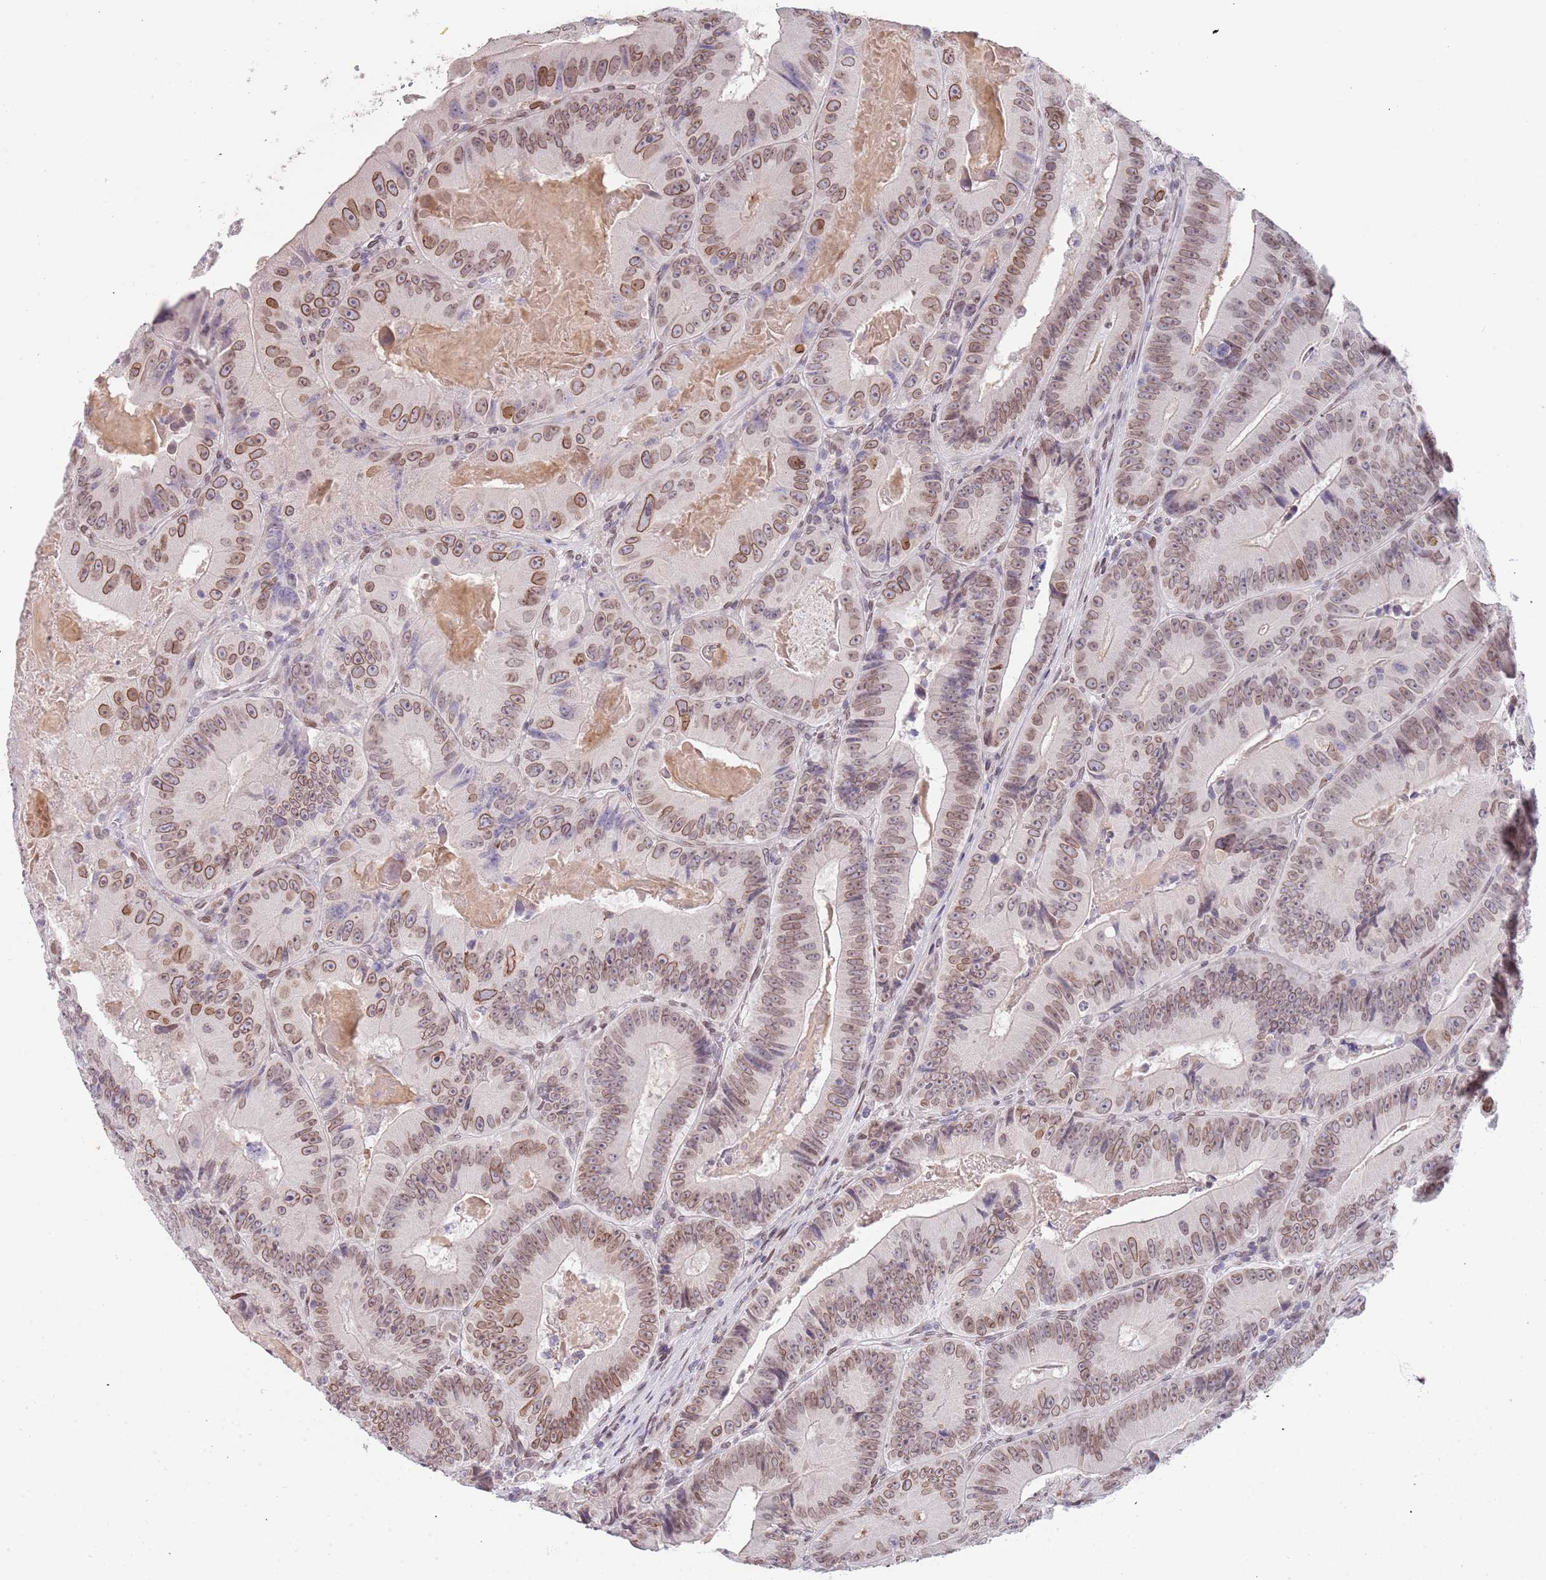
{"staining": {"intensity": "moderate", "quantity": ">75%", "location": "cytoplasmic/membranous,nuclear"}, "tissue": "colorectal cancer", "cell_type": "Tumor cells", "image_type": "cancer", "snomed": [{"axis": "morphology", "description": "Adenocarcinoma, NOS"}, {"axis": "topography", "description": "Colon"}], "caption": "IHC of adenocarcinoma (colorectal) exhibits medium levels of moderate cytoplasmic/membranous and nuclear staining in about >75% of tumor cells.", "gene": "KLHDC2", "patient": {"sex": "female", "age": 86}}